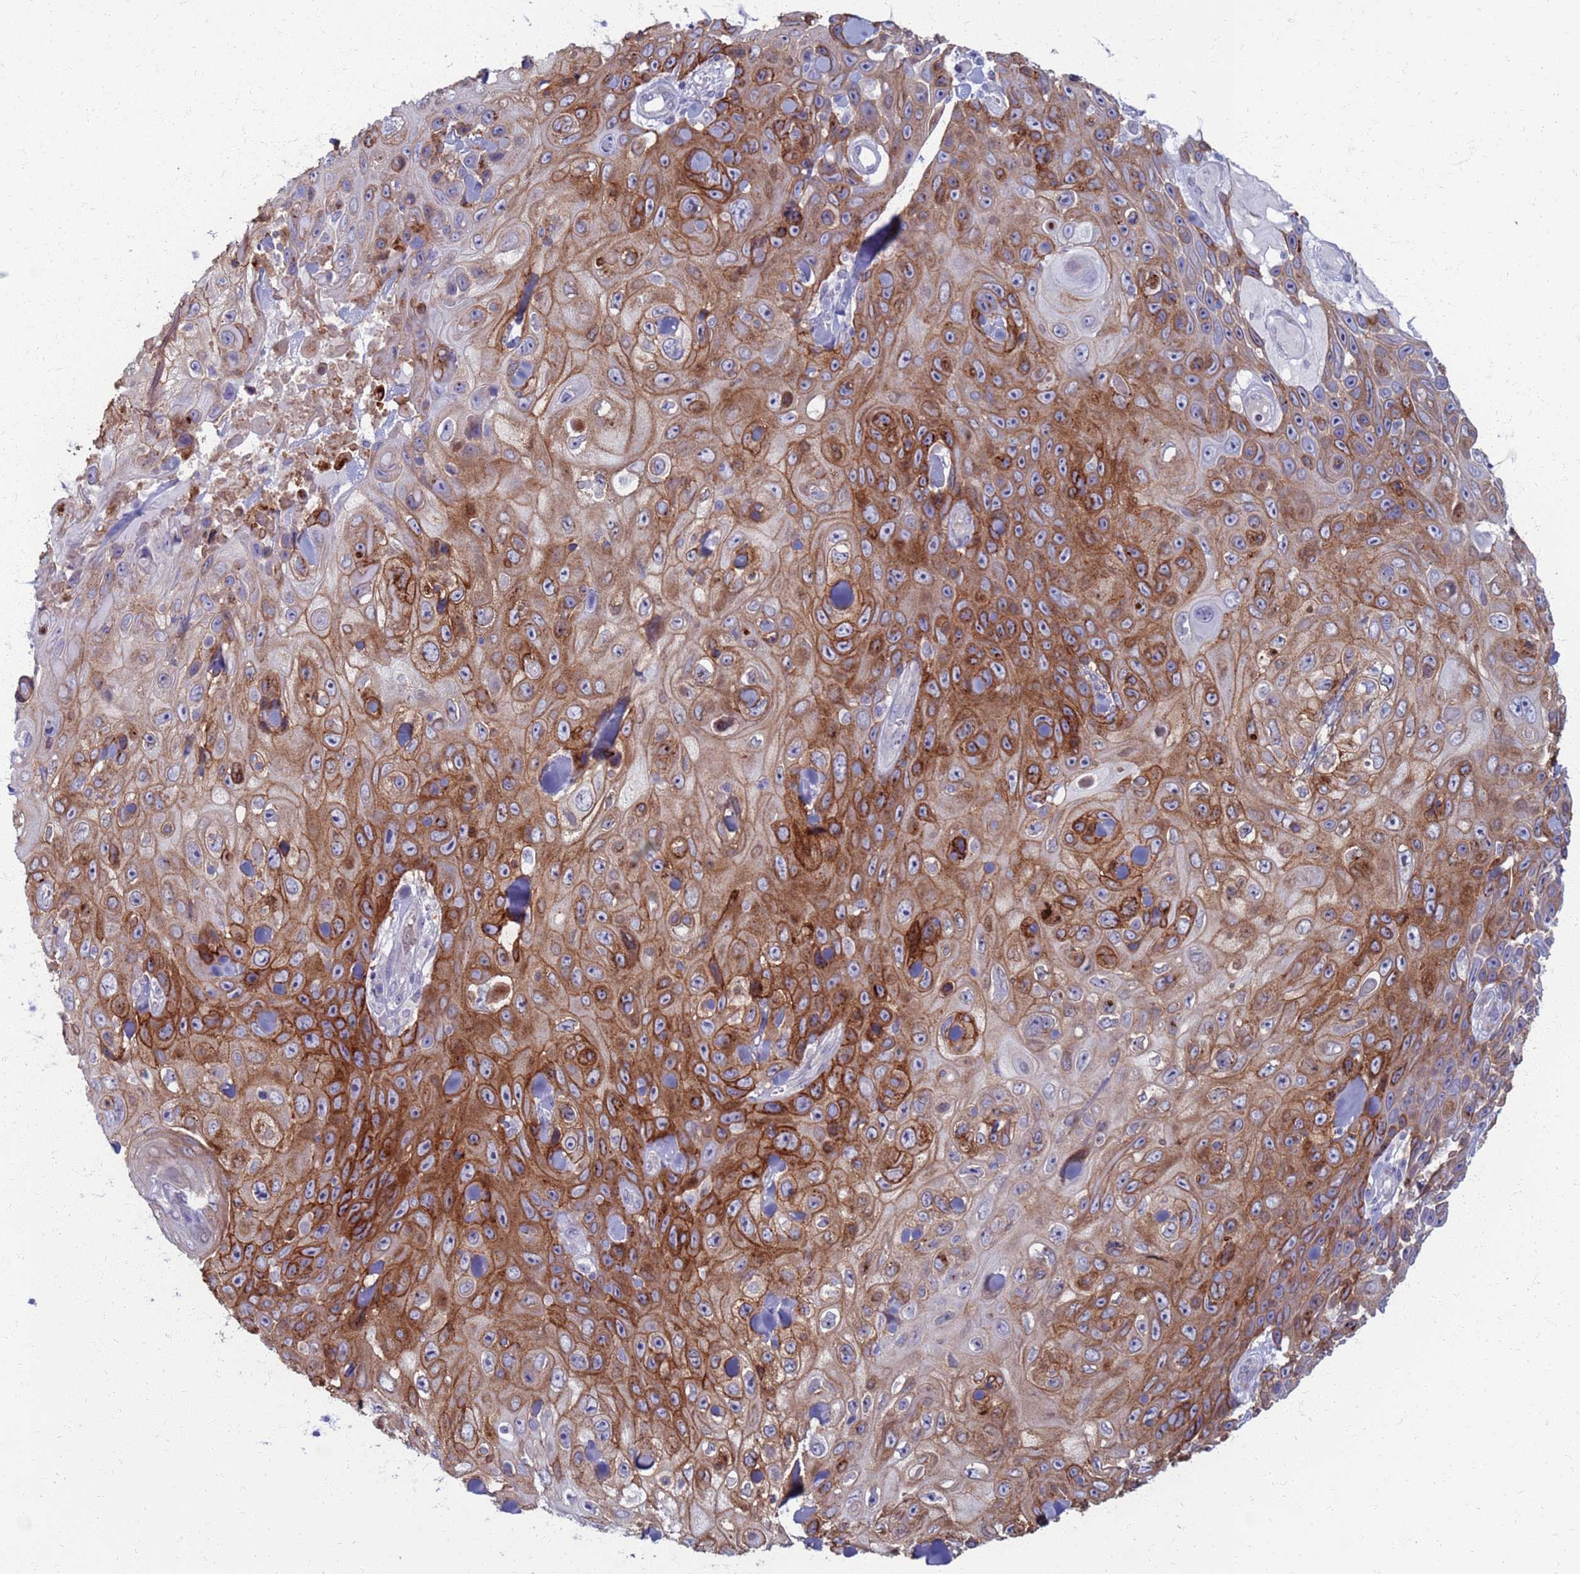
{"staining": {"intensity": "moderate", "quantity": ">75%", "location": "cytoplasmic/membranous"}, "tissue": "skin cancer", "cell_type": "Tumor cells", "image_type": "cancer", "snomed": [{"axis": "morphology", "description": "Squamous cell carcinoma, NOS"}, {"axis": "topography", "description": "Skin"}], "caption": "IHC micrograph of human skin squamous cell carcinoma stained for a protein (brown), which exhibits medium levels of moderate cytoplasmic/membranous staining in about >75% of tumor cells.", "gene": "CLCA2", "patient": {"sex": "male", "age": 82}}